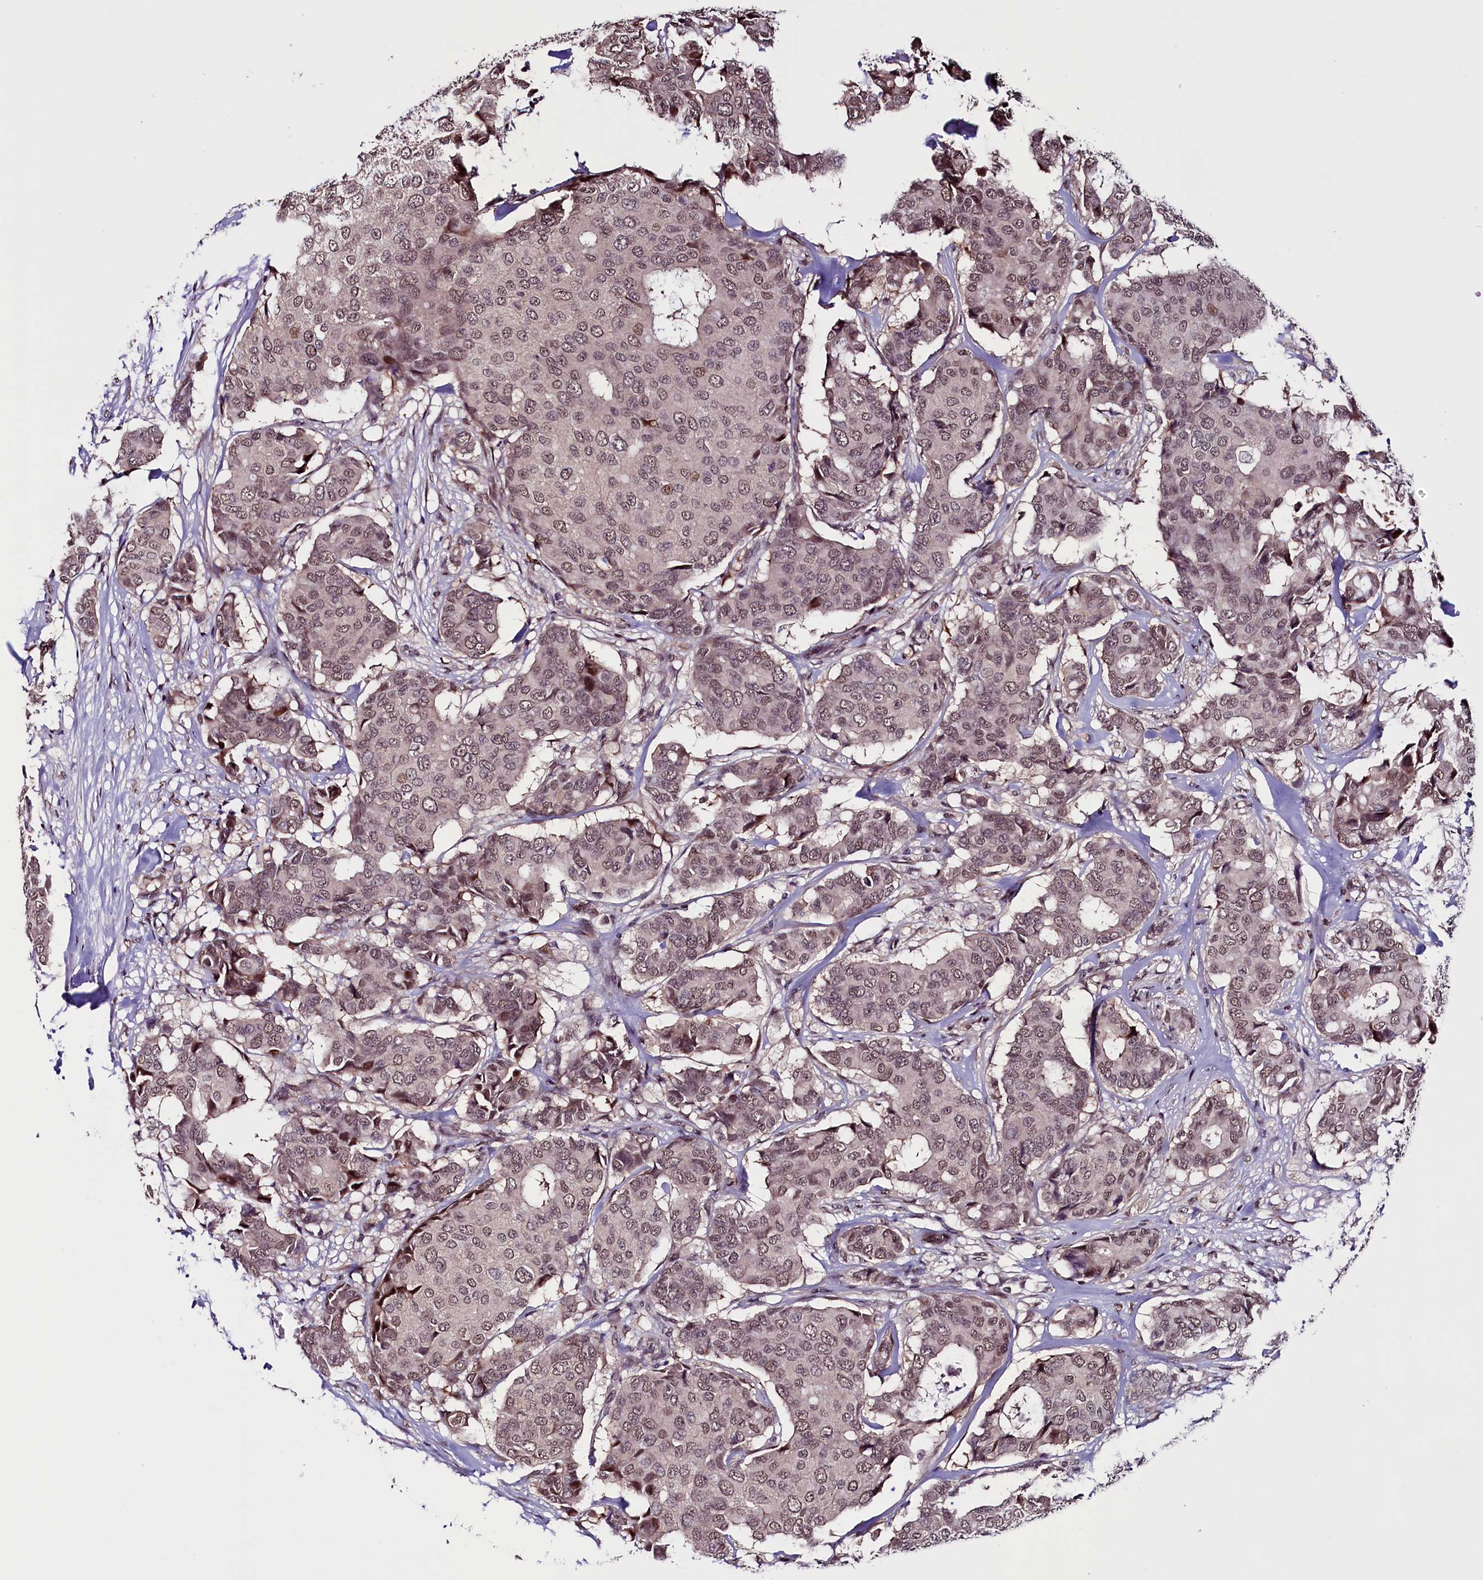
{"staining": {"intensity": "moderate", "quantity": ">75%", "location": "nuclear"}, "tissue": "breast cancer", "cell_type": "Tumor cells", "image_type": "cancer", "snomed": [{"axis": "morphology", "description": "Duct carcinoma"}, {"axis": "topography", "description": "Breast"}], "caption": "IHC (DAB (3,3'-diaminobenzidine)) staining of breast cancer demonstrates moderate nuclear protein expression in approximately >75% of tumor cells.", "gene": "RNMT", "patient": {"sex": "female", "age": 75}}